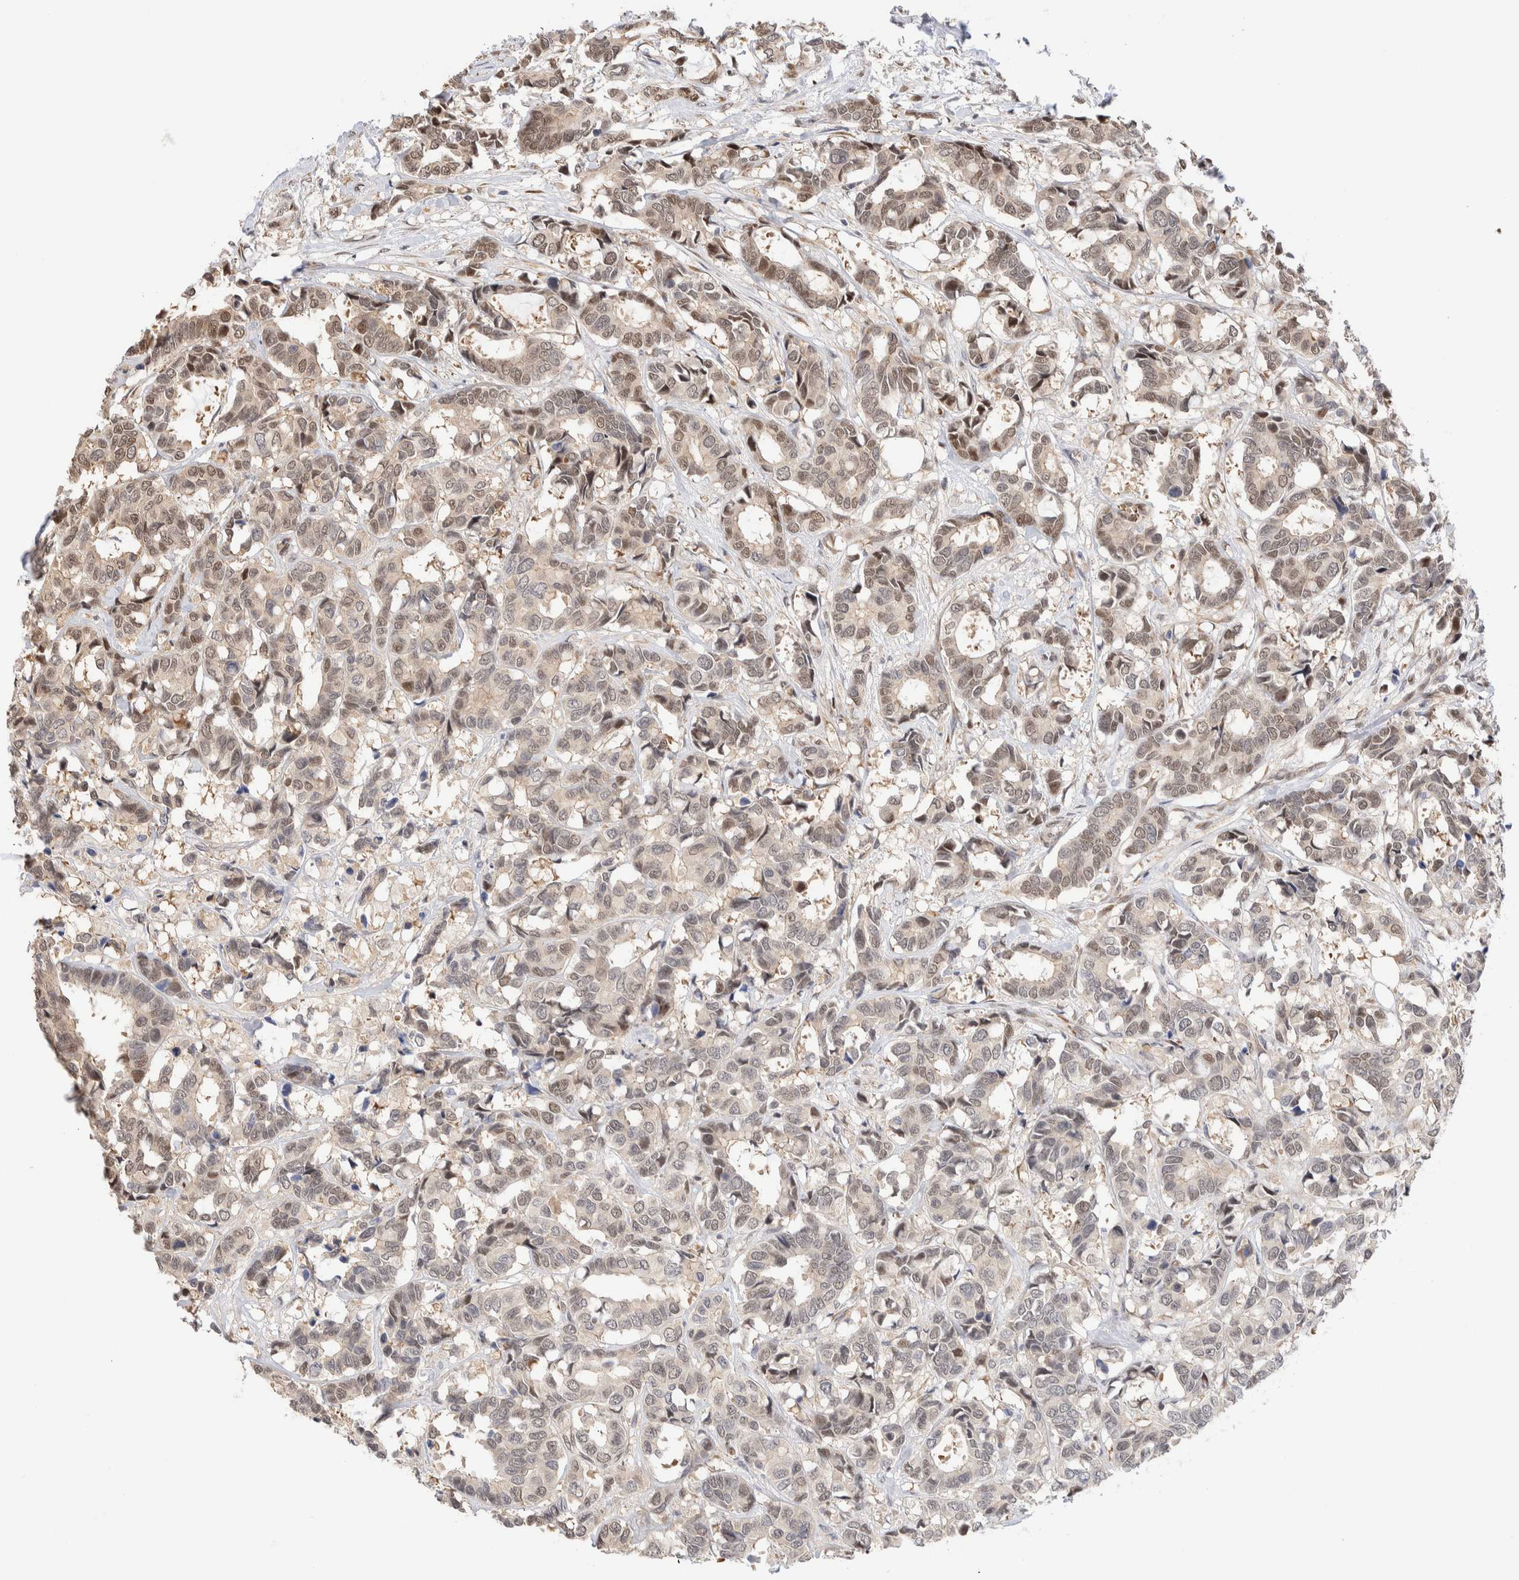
{"staining": {"intensity": "weak", "quantity": "25%-75%", "location": "cytoplasmic/membranous"}, "tissue": "breast cancer", "cell_type": "Tumor cells", "image_type": "cancer", "snomed": [{"axis": "morphology", "description": "Duct carcinoma"}, {"axis": "topography", "description": "Breast"}], "caption": "Breast cancer (intraductal carcinoma) stained with a protein marker reveals weak staining in tumor cells.", "gene": "NSMAF", "patient": {"sex": "female", "age": 87}}